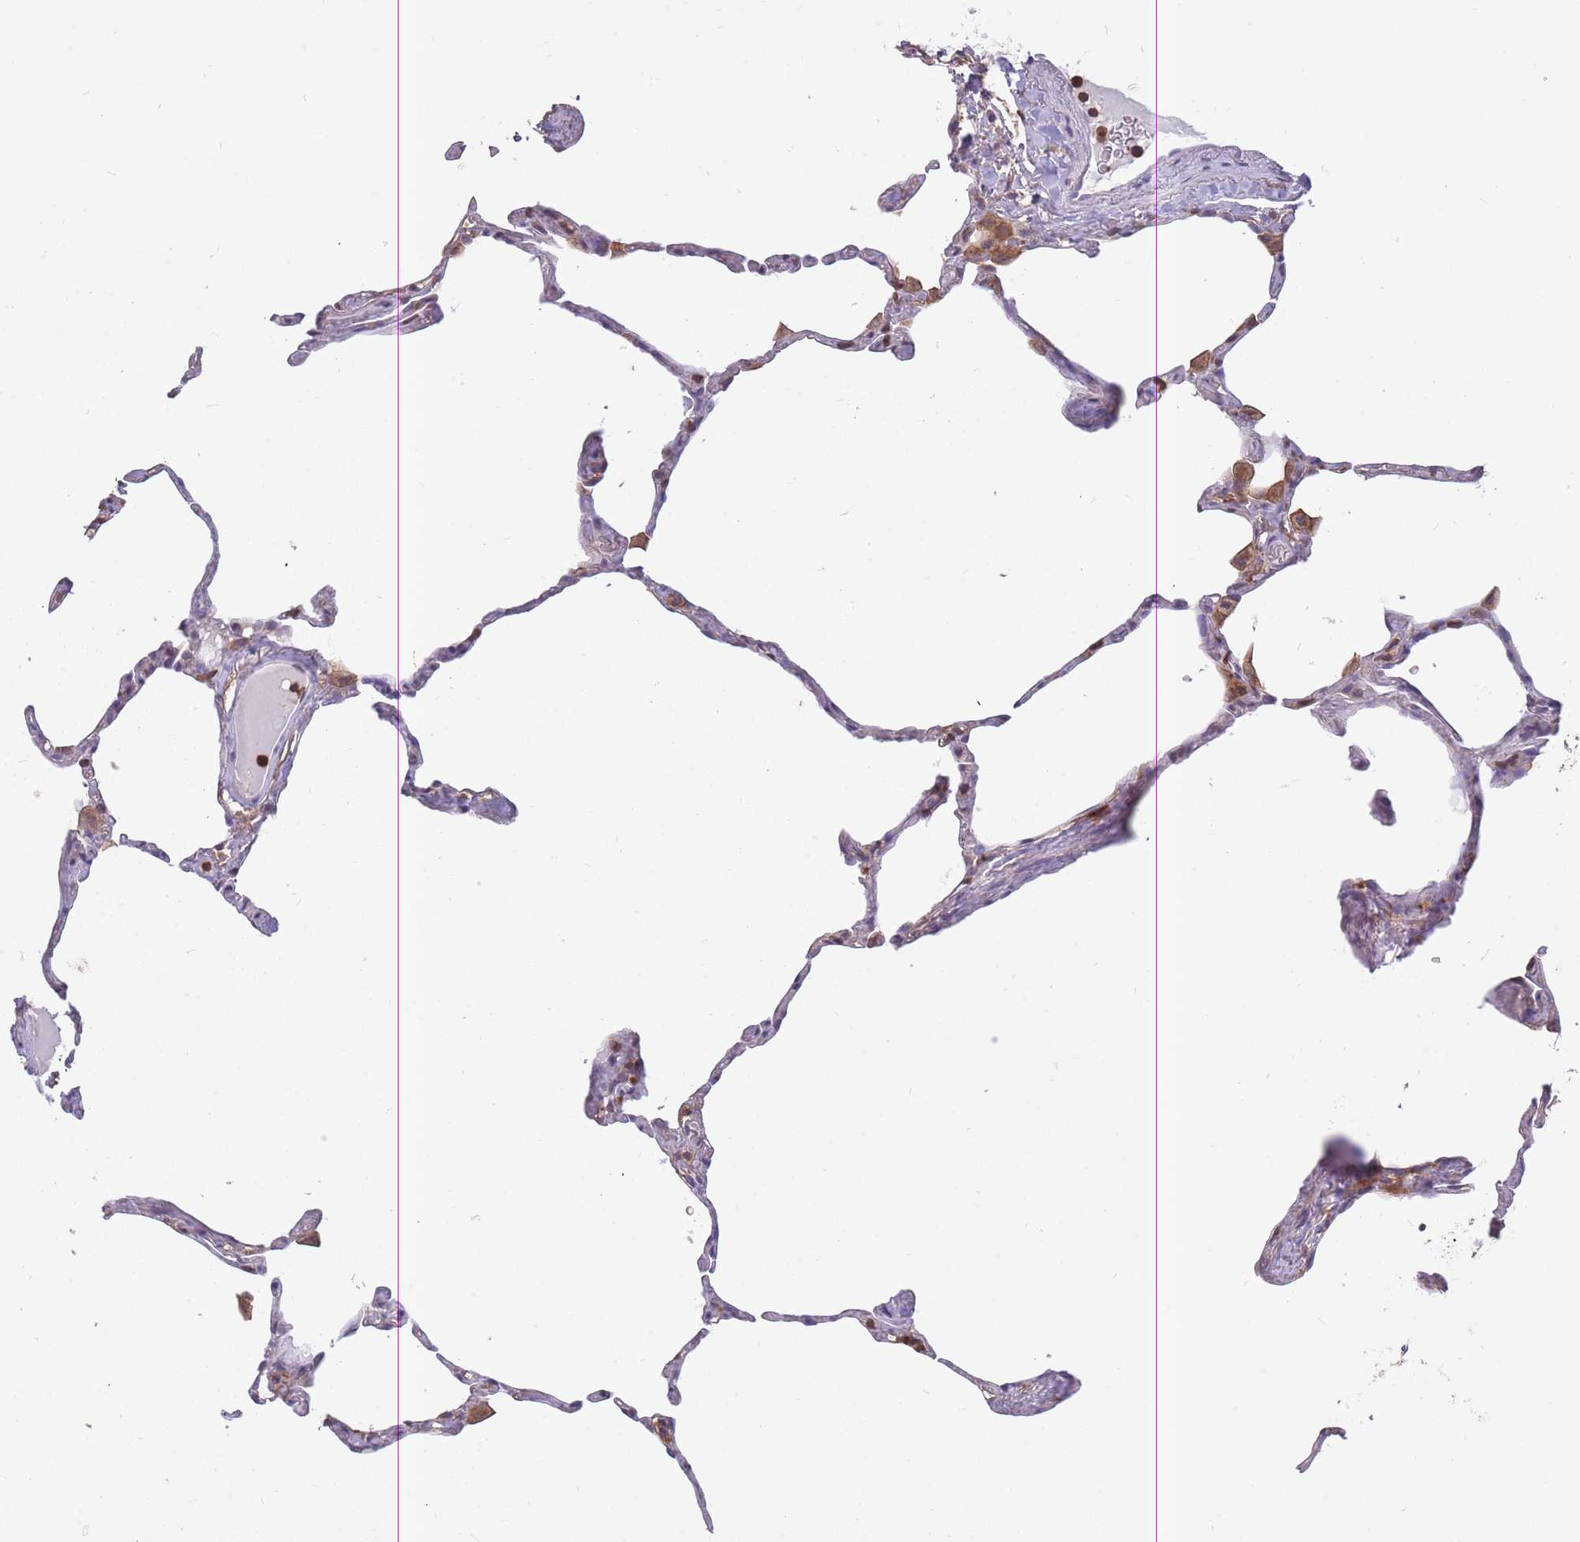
{"staining": {"intensity": "negative", "quantity": "none", "location": "none"}, "tissue": "lung", "cell_type": "Alveolar cells", "image_type": "normal", "snomed": [{"axis": "morphology", "description": "Normal tissue, NOS"}, {"axis": "topography", "description": "Lung"}], "caption": "Immunohistochemical staining of unremarkable lung exhibits no significant expression in alveolar cells.", "gene": "GMIP", "patient": {"sex": "male", "age": 65}}